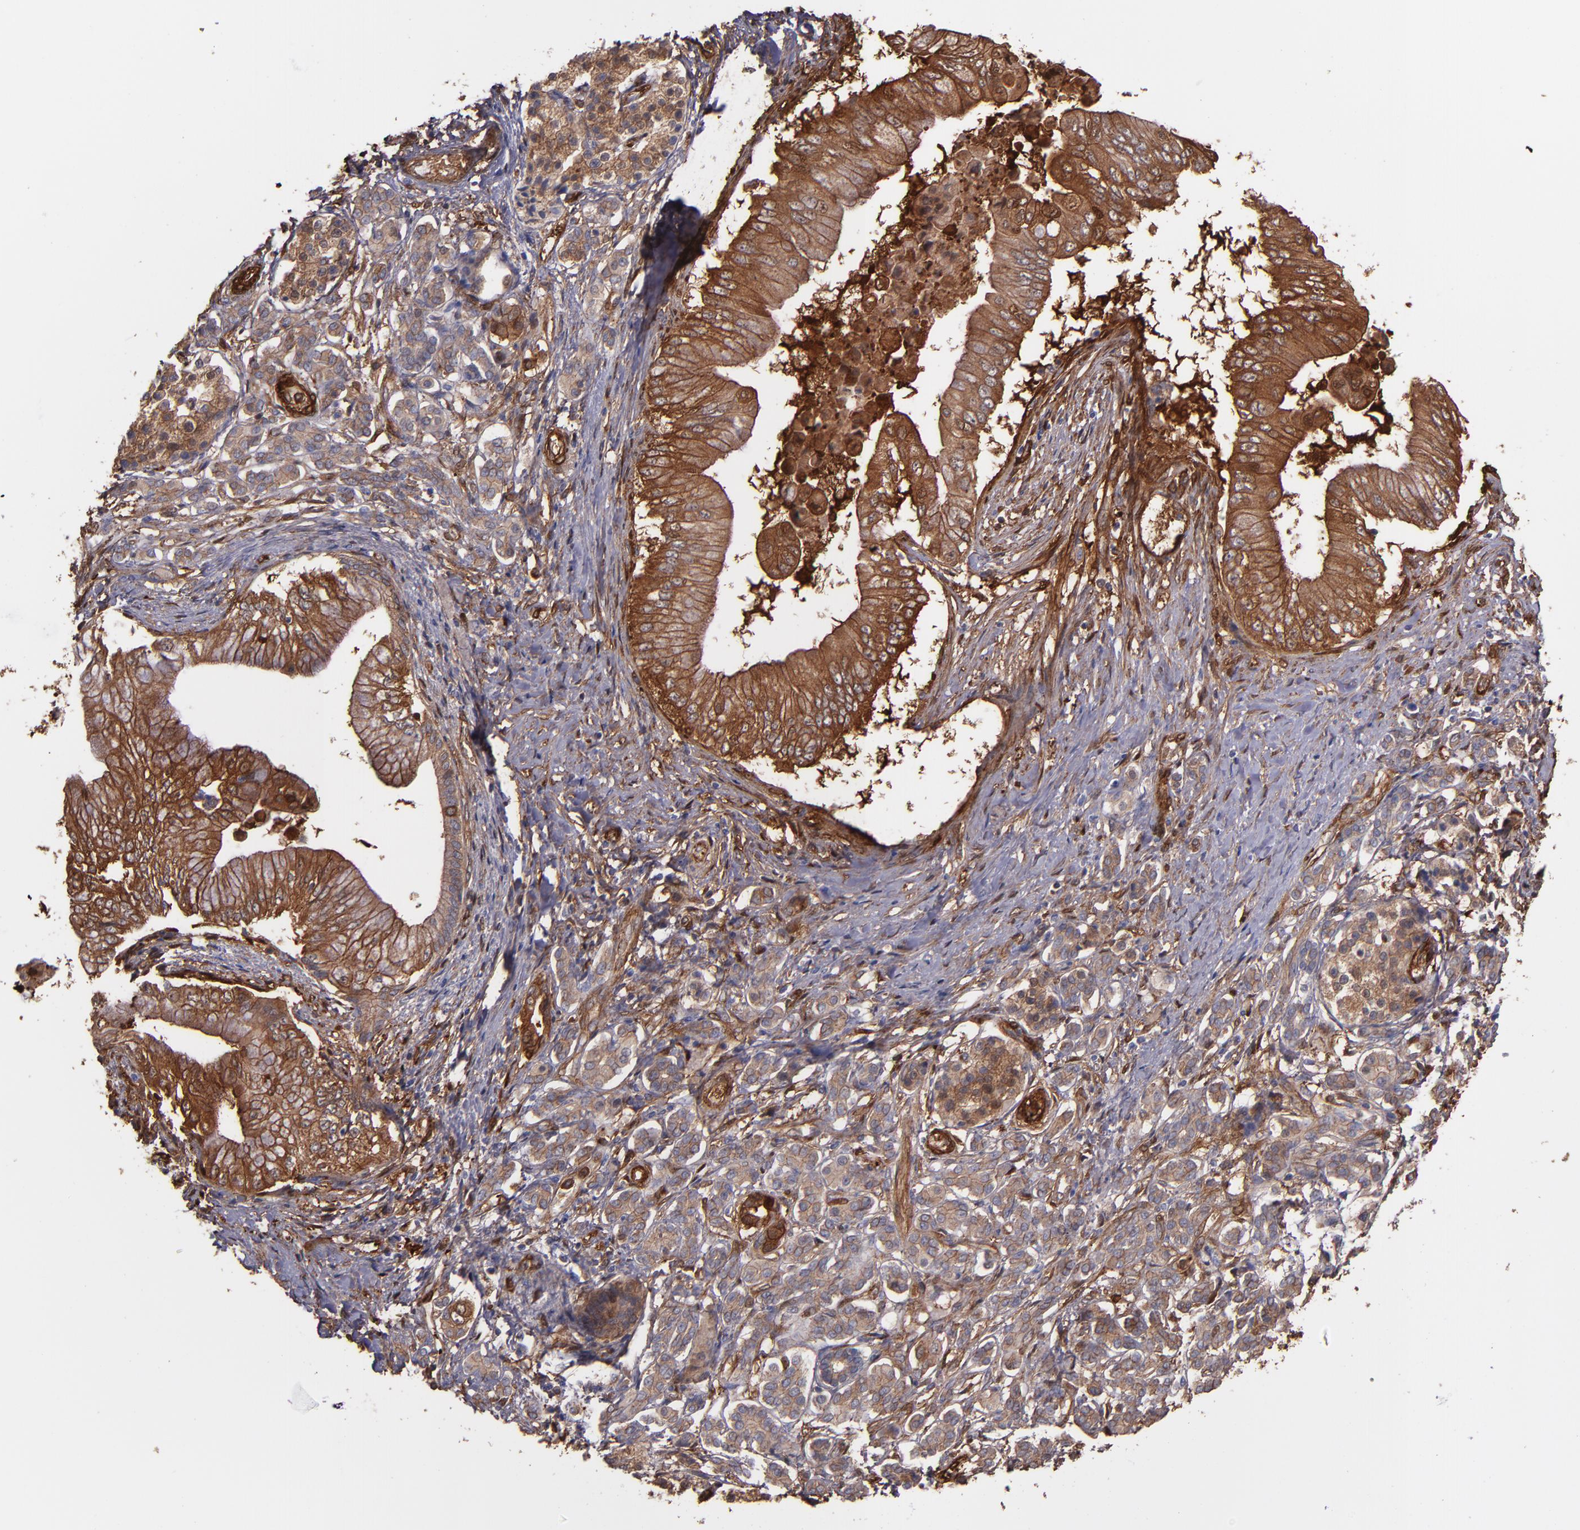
{"staining": {"intensity": "moderate", "quantity": ">75%", "location": "cytoplasmic/membranous"}, "tissue": "pancreatic cancer", "cell_type": "Tumor cells", "image_type": "cancer", "snomed": [{"axis": "morphology", "description": "Adenocarcinoma, NOS"}, {"axis": "topography", "description": "Pancreas"}], "caption": "Immunohistochemical staining of human adenocarcinoma (pancreatic) displays medium levels of moderate cytoplasmic/membranous positivity in approximately >75% of tumor cells.", "gene": "VCL", "patient": {"sex": "male", "age": 62}}